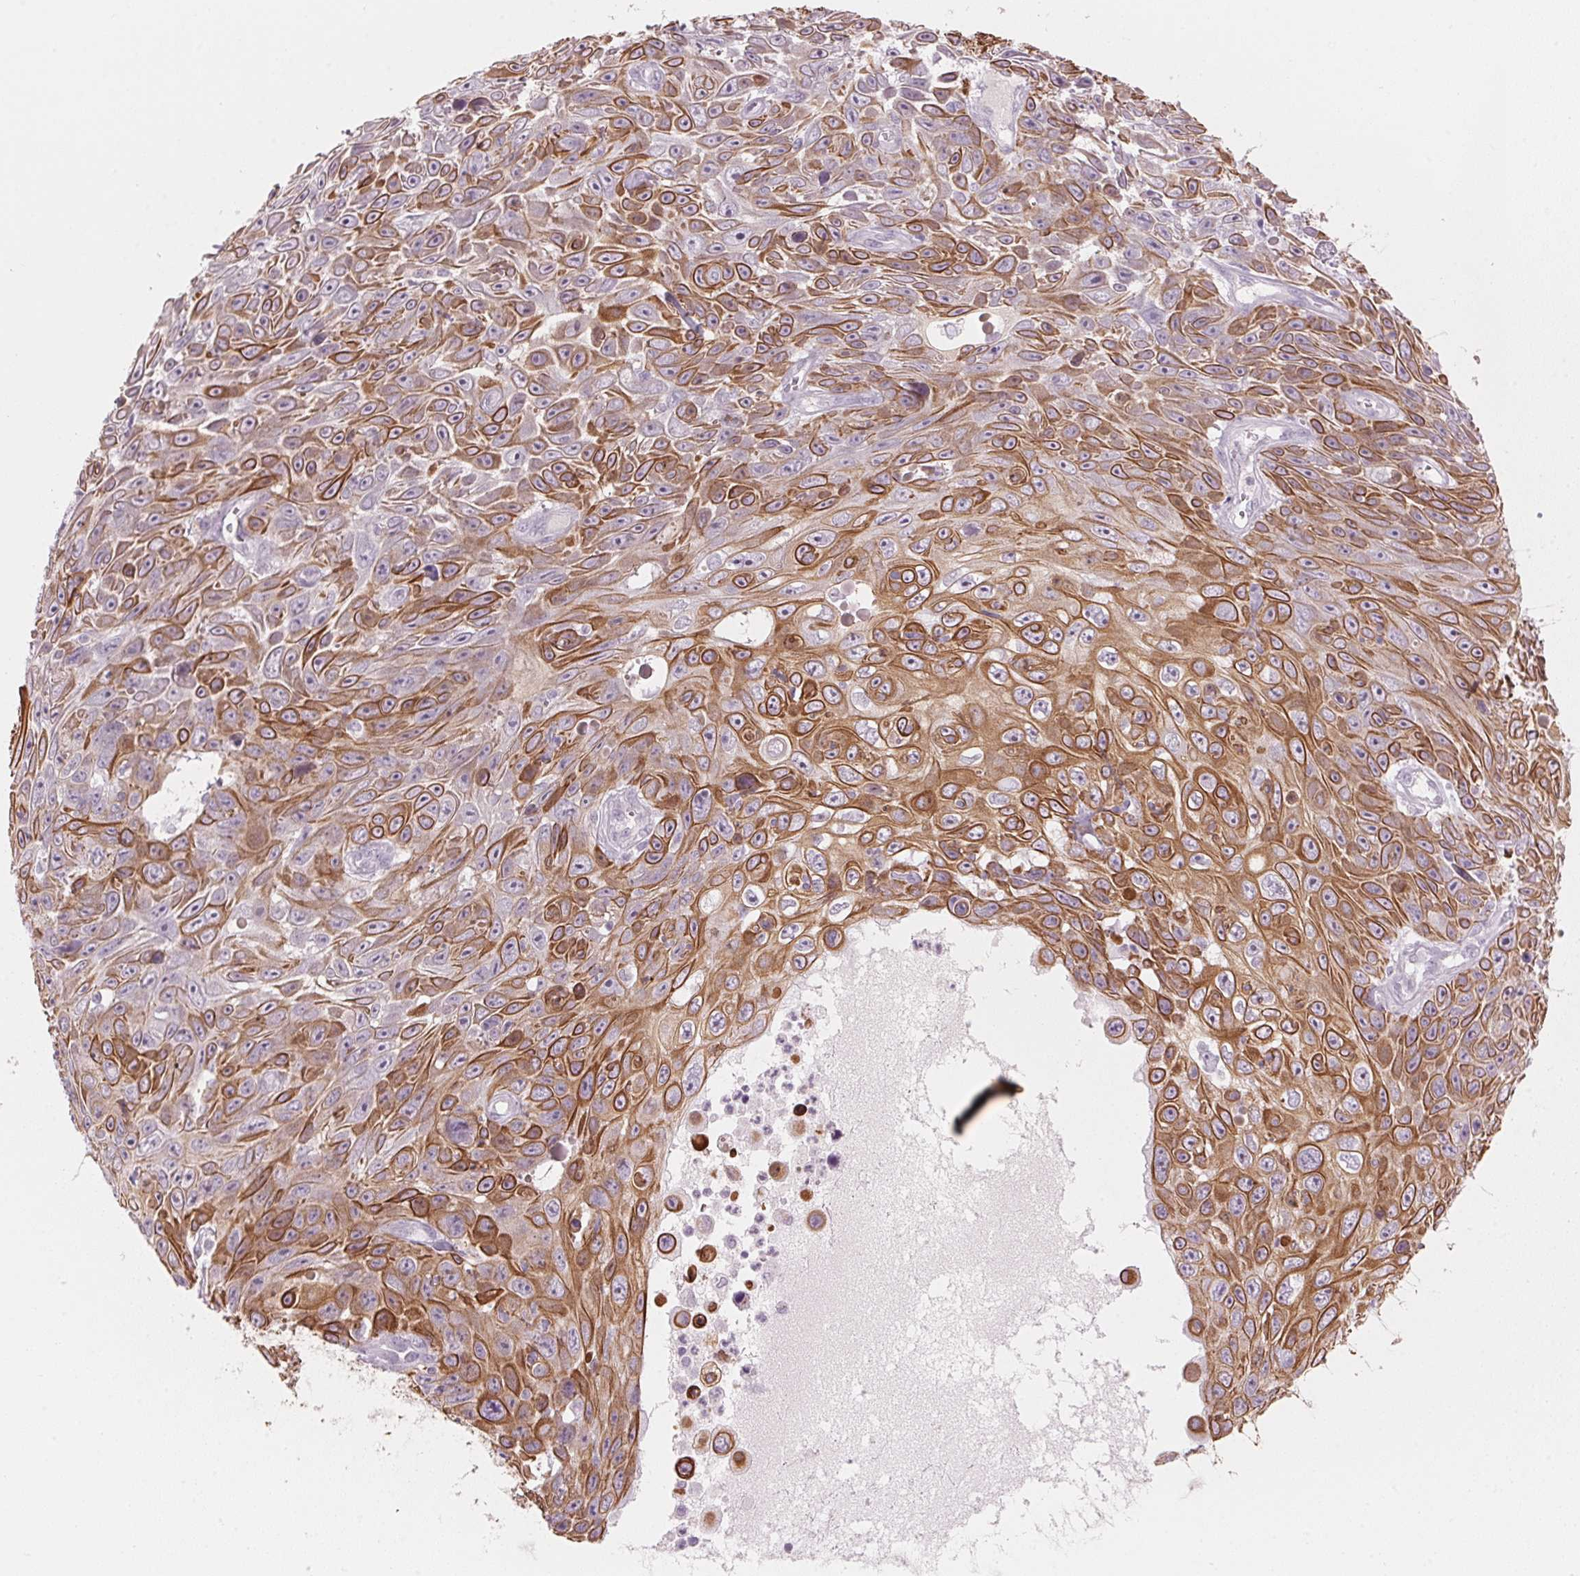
{"staining": {"intensity": "strong", "quantity": ">75%", "location": "cytoplasmic/membranous"}, "tissue": "skin cancer", "cell_type": "Tumor cells", "image_type": "cancer", "snomed": [{"axis": "morphology", "description": "Squamous cell carcinoma, NOS"}, {"axis": "topography", "description": "Skin"}], "caption": "Squamous cell carcinoma (skin) stained with a protein marker shows strong staining in tumor cells.", "gene": "SCTR", "patient": {"sex": "male", "age": 82}}